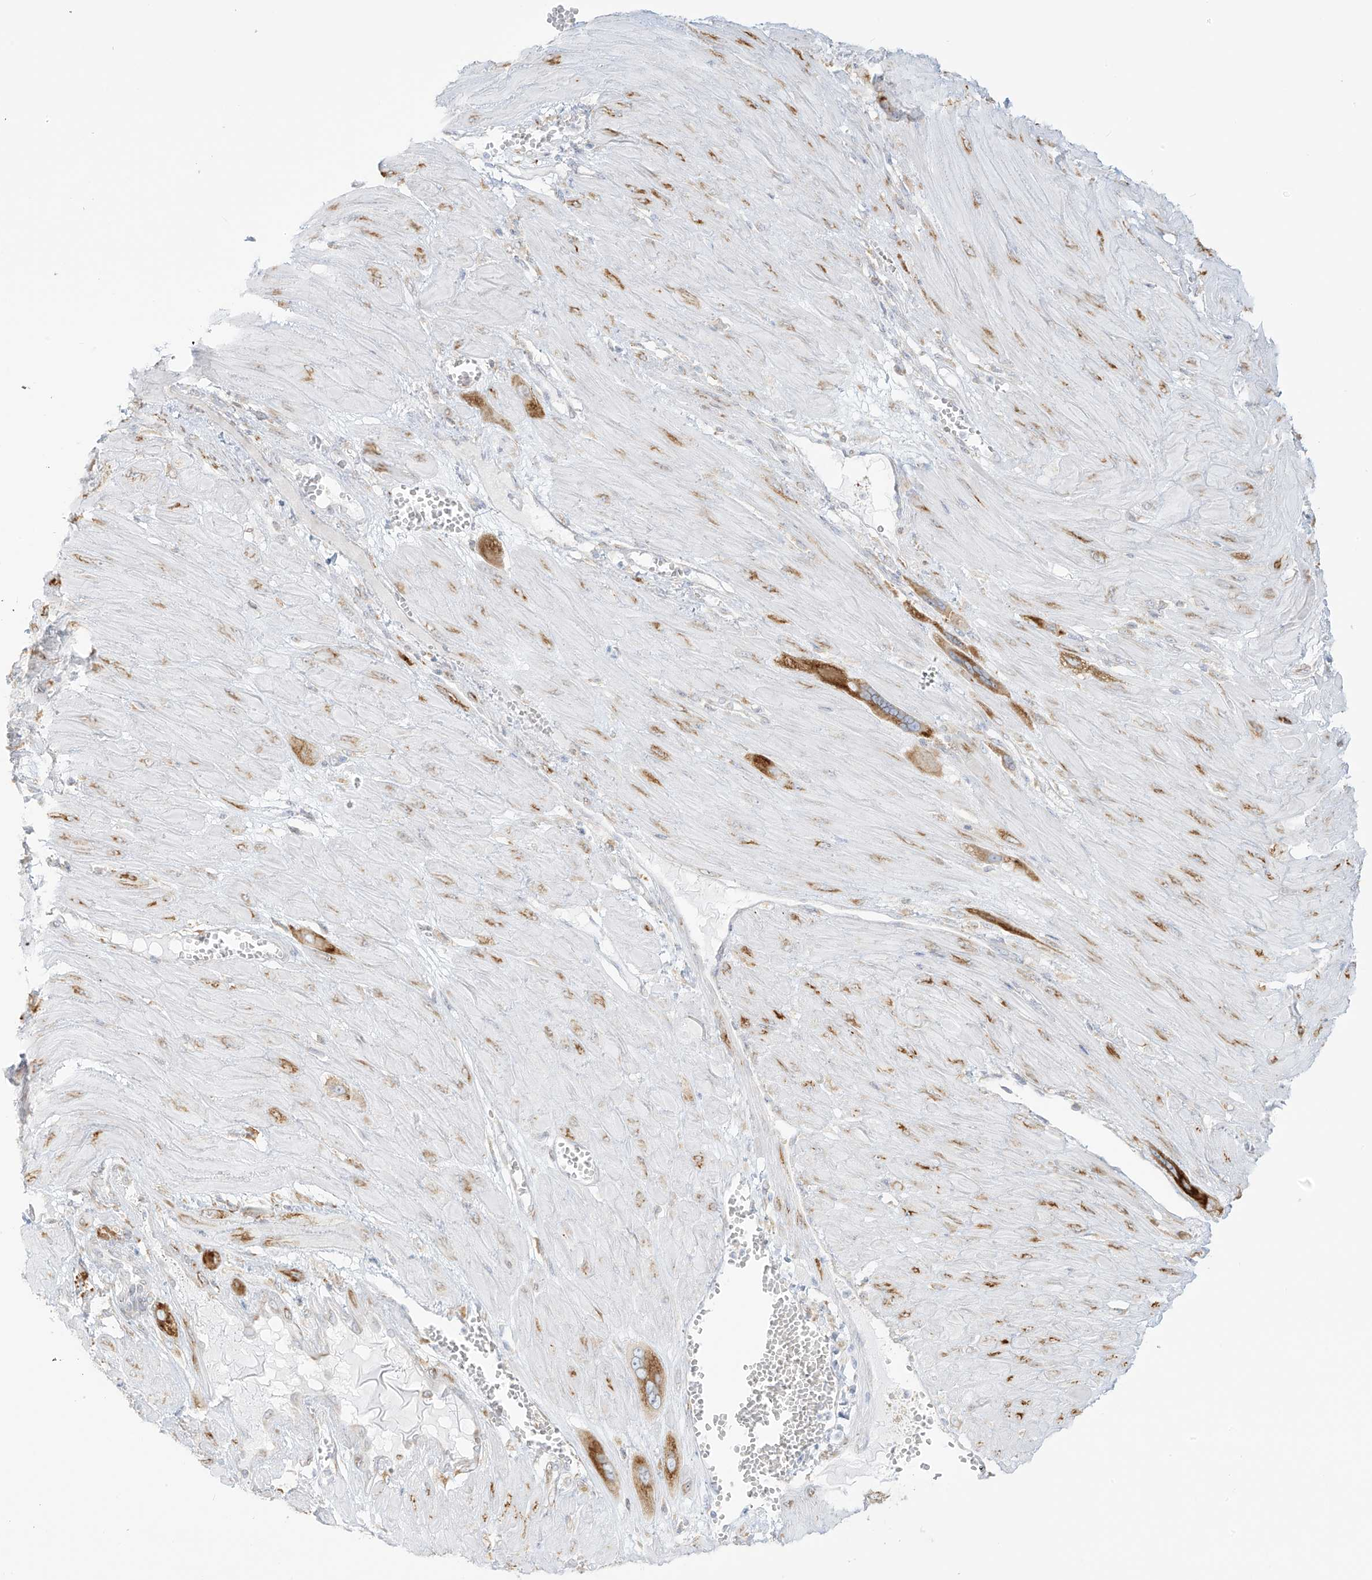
{"staining": {"intensity": "moderate", "quantity": ">75%", "location": "cytoplasmic/membranous"}, "tissue": "cervical cancer", "cell_type": "Tumor cells", "image_type": "cancer", "snomed": [{"axis": "morphology", "description": "Squamous cell carcinoma, NOS"}, {"axis": "topography", "description": "Cervix"}], "caption": "Immunohistochemistry (IHC) photomicrograph of human cervical cancer stained for a protein (brown), which reveals medium levels of moderate cytoplasmic/membranous staining in approximately >75% of tumor cells.", "gene": "LRRC59", "patient": {"sex": "female", "age": 34}}